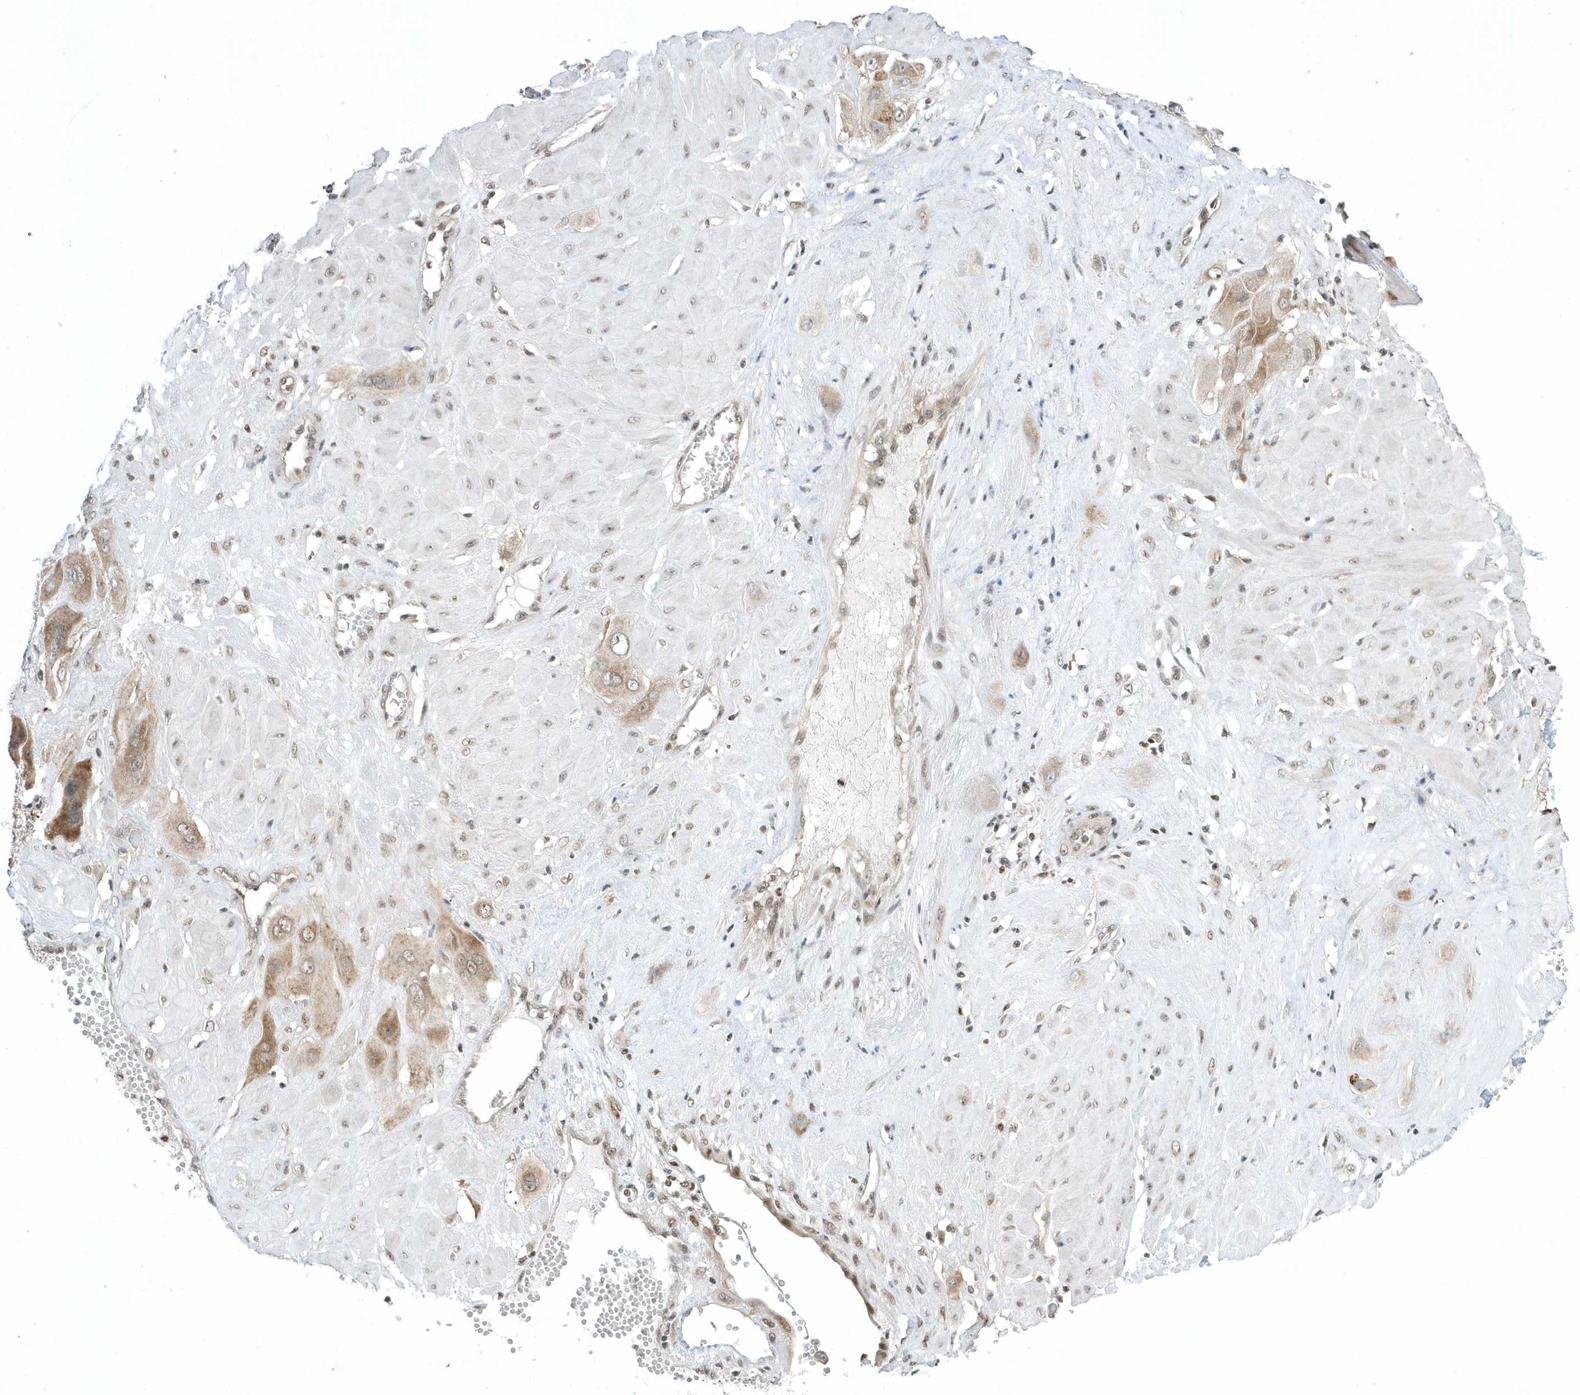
{"staining": {"intensity": "moderate", "quantity": "25%-75%", "location": "cytoplasmic/membranous"}, "tissue": "cervical cancer", "cell_type": "Tumor cells", "image_type": "cancer", "snomed": [{"axis": "morphology", "description": "Squamous cell carcinoma, NOS"}, {"axis": "topography", "description": "Cervix"}], "caption": "Immunohistochemical staining of human cervical cancer exhibits moderate cytoplasmic/membranous protein expression in approximately 25%-75% of tumor cells. (DAB IHC with brightfield microscopy, high magnification).", "gene": "ZNF740", "patient": {"sex": "female", "age": 34}}